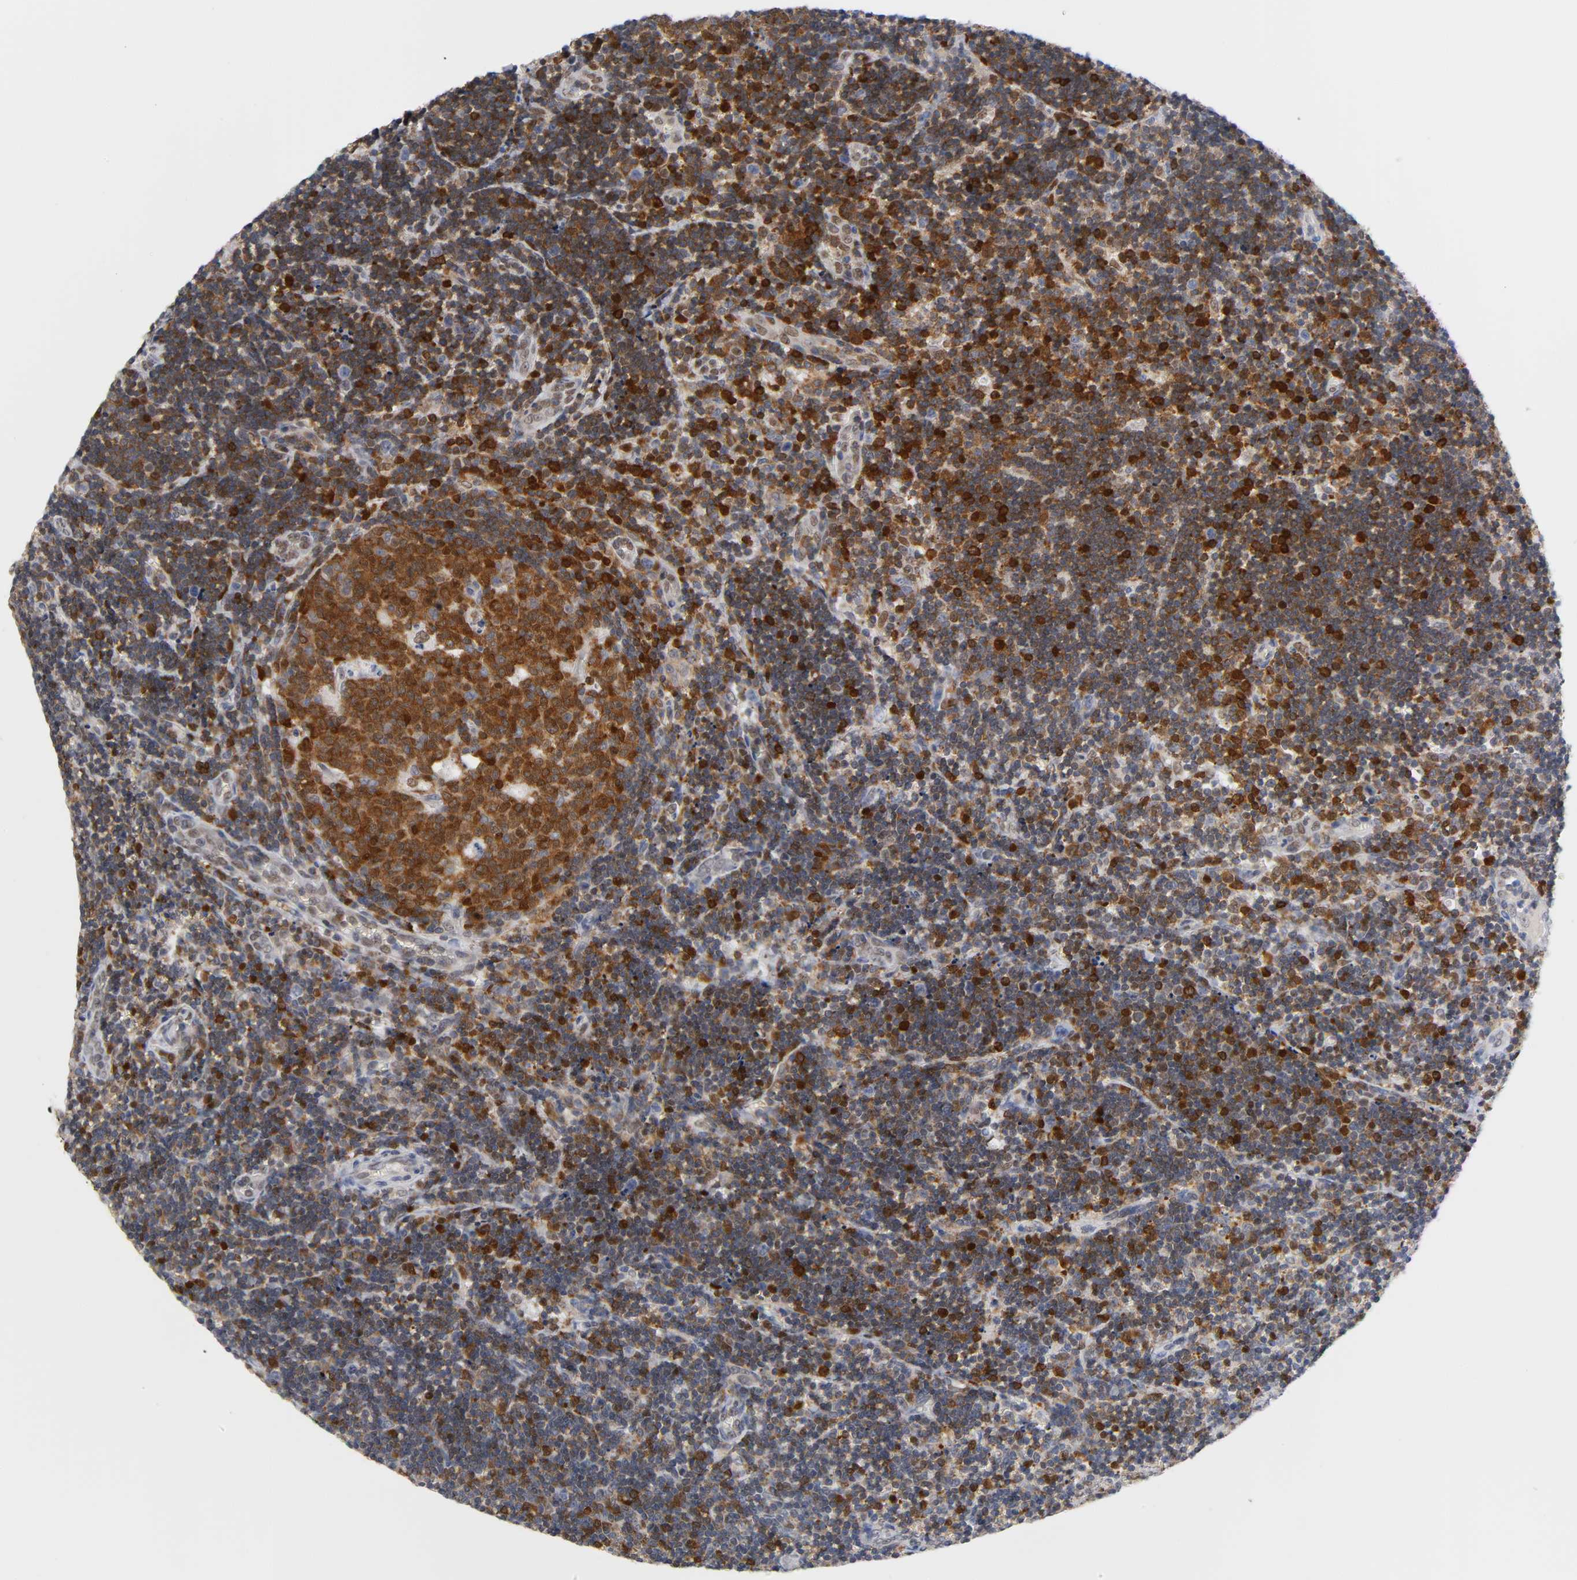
{"staining": {"intensity": "strong", "quantity": ">75%", "location": "cytoplasmic/membranous,nuclear"}, "tissue": "lymph node", "cell_type": "Germinal center cells", "image_type": "normal", "snomed": [{"axis": "morphology", "description": "Normal tissue, NOS"}, {"axis": "topography", "description": "Lymph node"}, {"axis": "topography", "description": "Salivary gland"}], "caption": "Immunohistochemistry of normal lymph node shows high levels of strong cytoplasmic/membranous,nuclear staining in about >75% of germinal center cells. (IHC, brightfield microscopy, high magnification).", "gene": "NFATC1", "patient": {"sex": "male", "age": 8}}